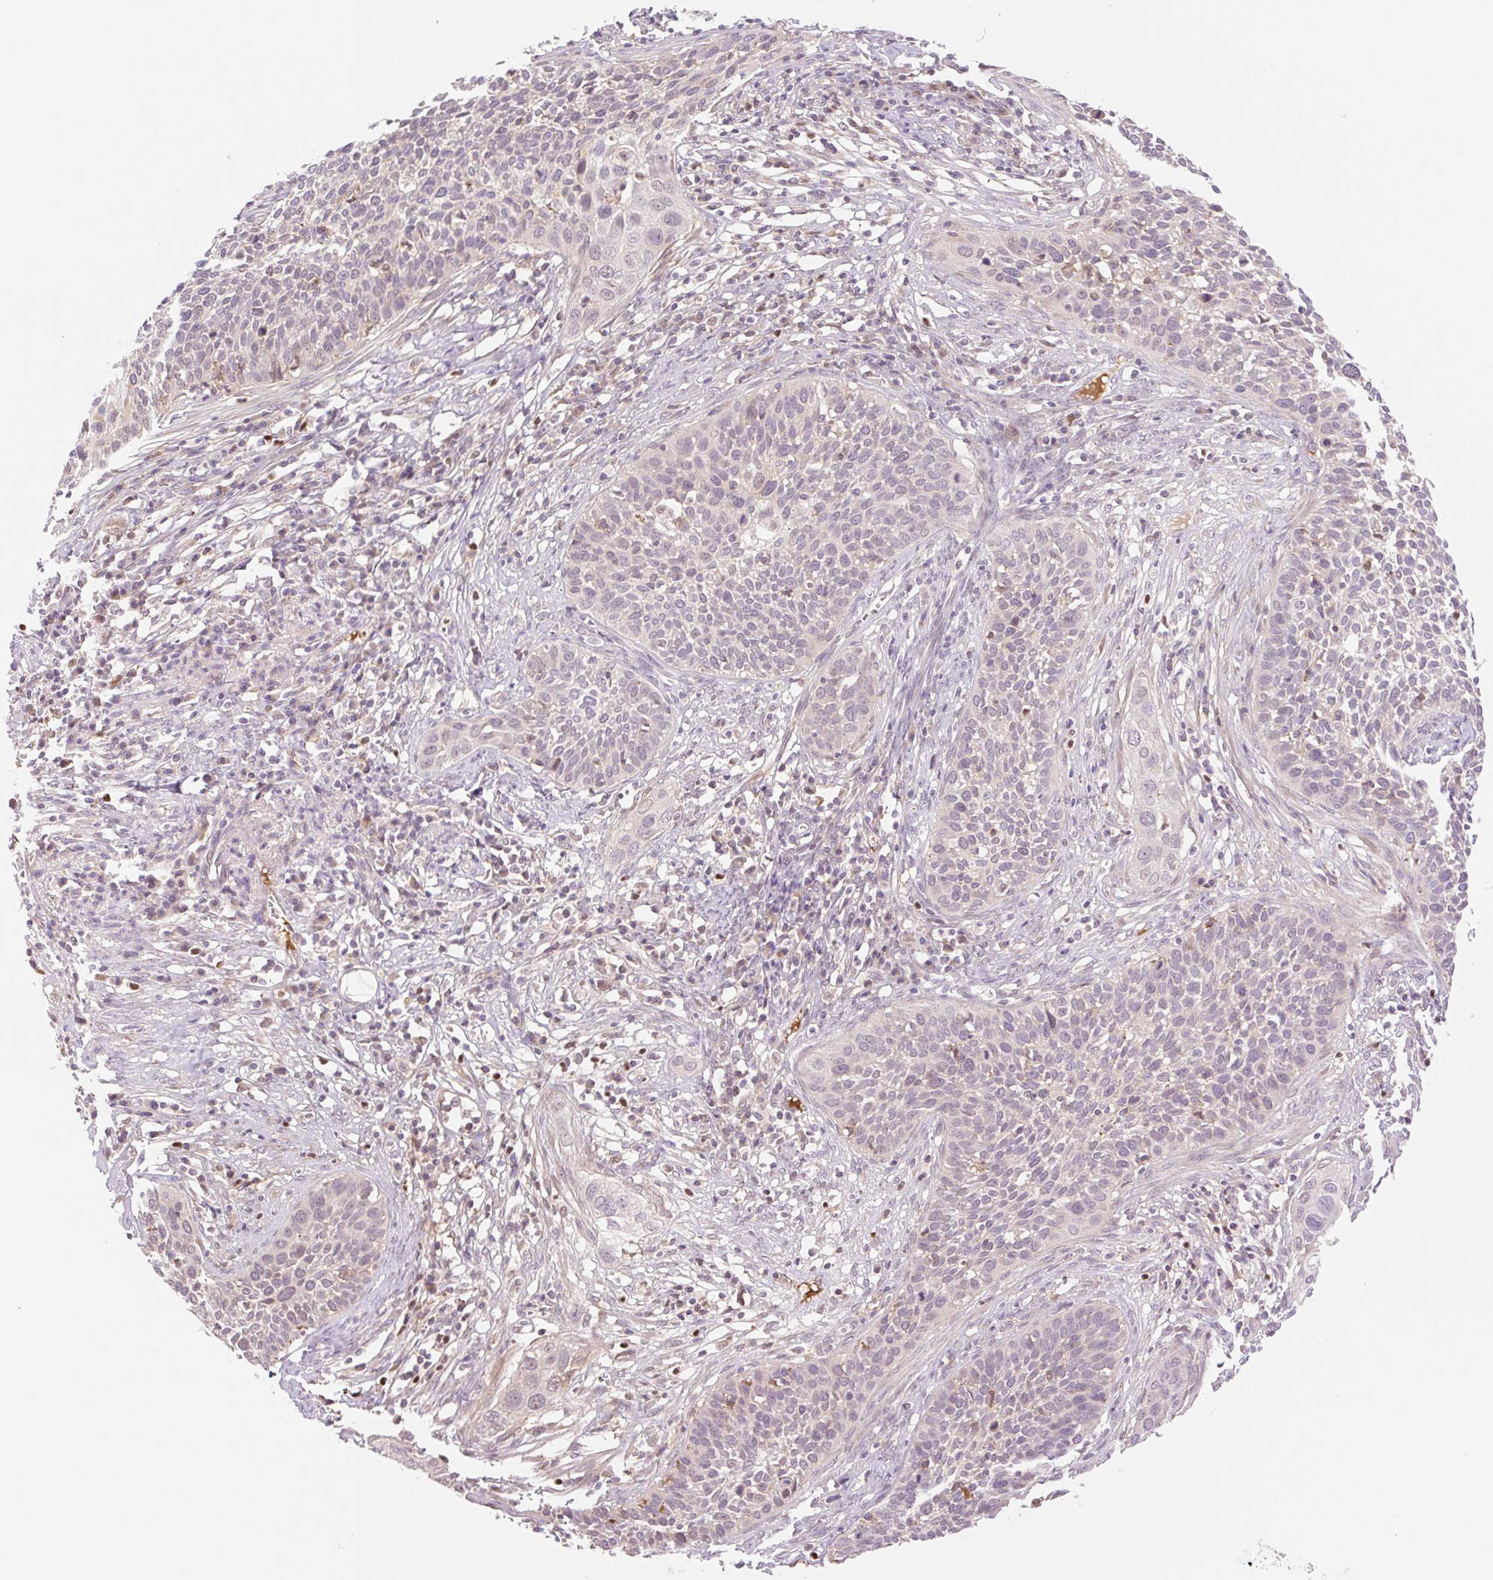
{"staining": {"intensity": "negative", "quantity": "none", "location": "none"}, "tissue": "cervical cancer", "cell_type": "Tumor cells", "image_type": "cancer", "snomed": [{"axis": "morphology", "description": "Squamous cell carcinoma, NOS"}, {"axis": "topography", "description": "Cervix"}], "caption": "Protein analysis of squamous cell carcinoma (cervical) shows no significant expression in tumor cells.", "gene": "HEBP1", "patient": {"sex": "female", "age": 34}}